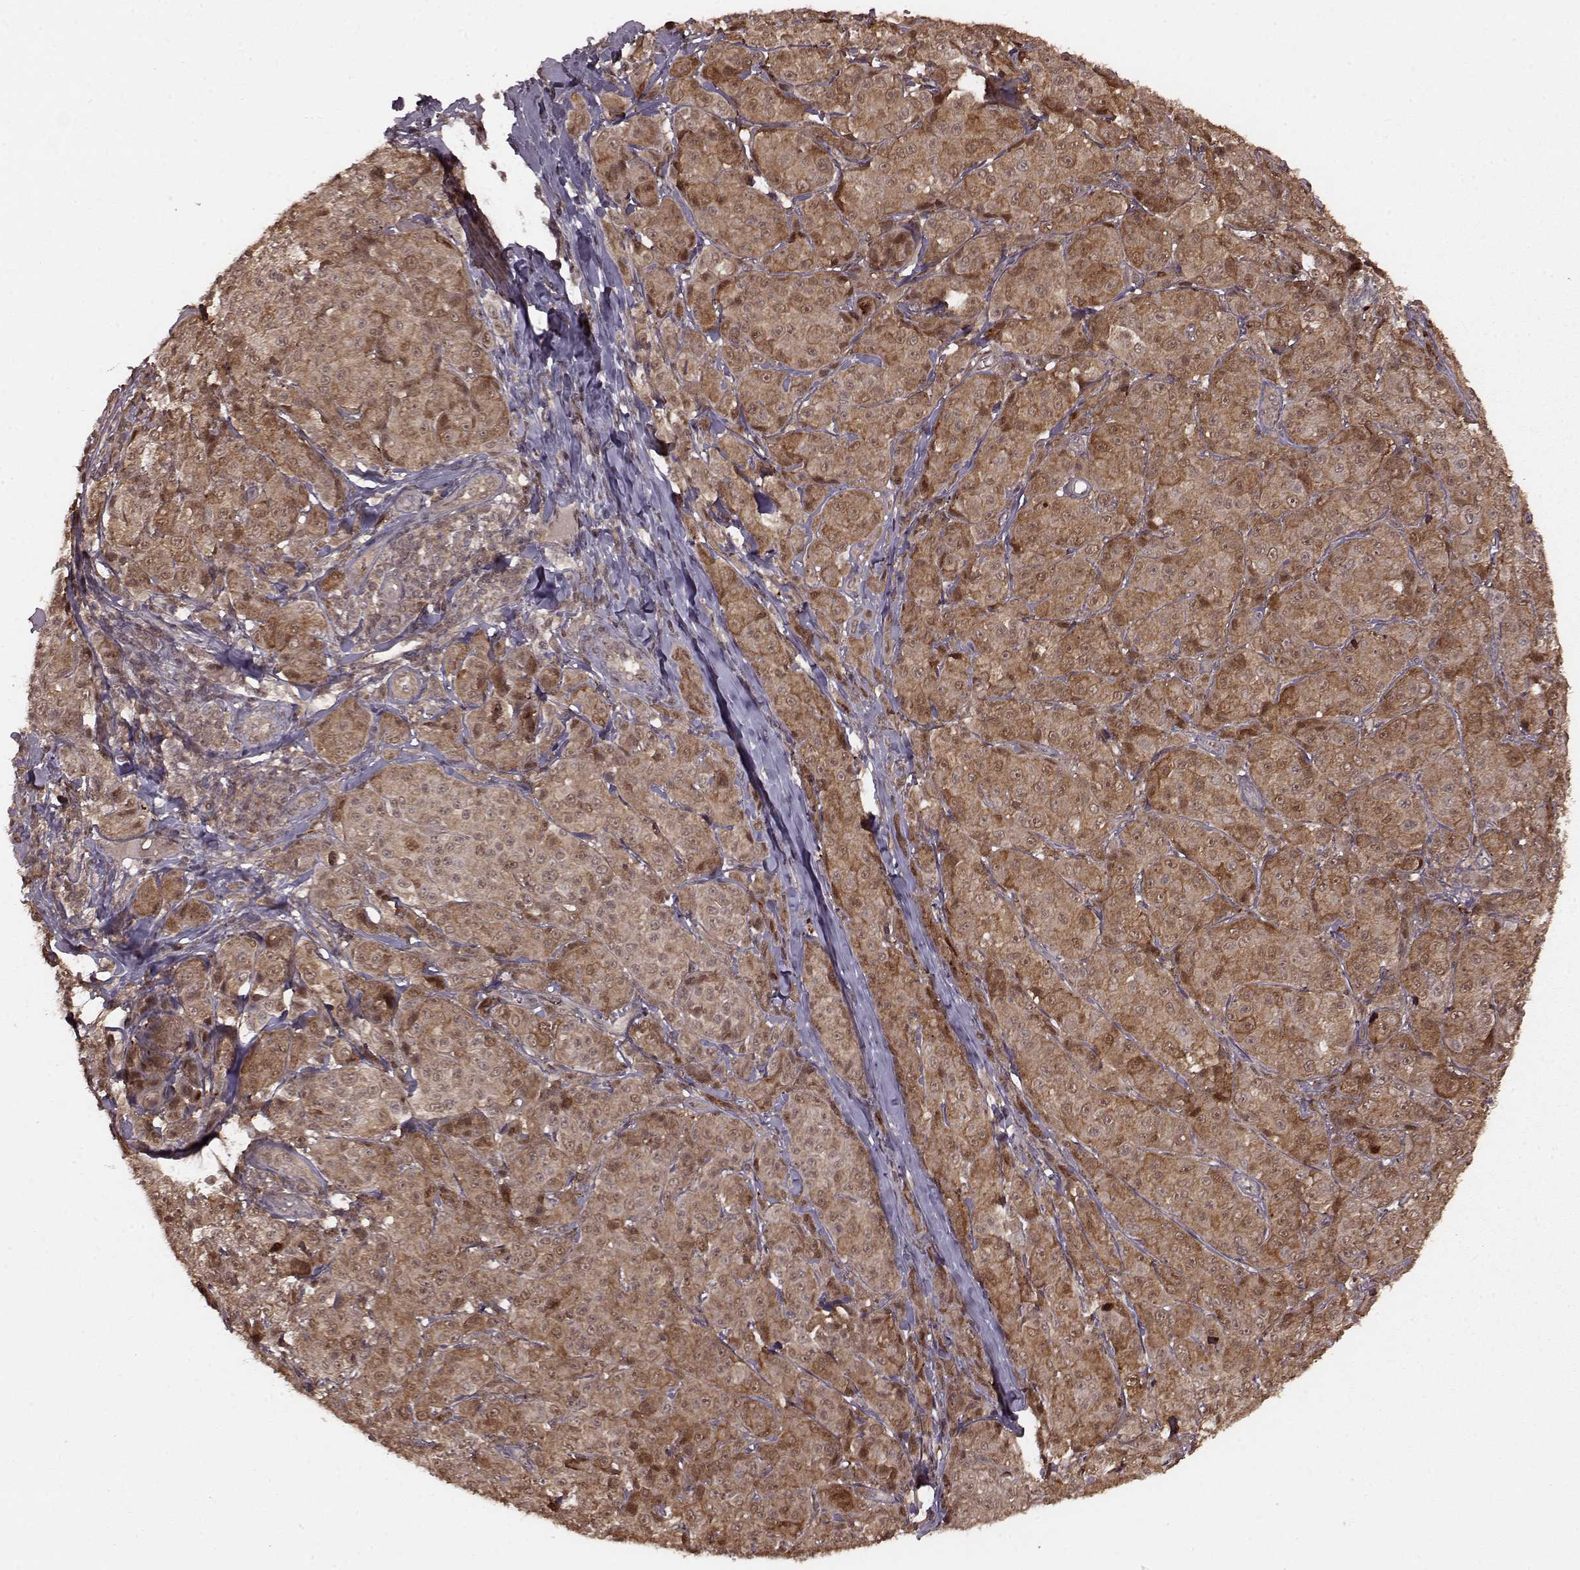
{"staining": {"intensity": "moderate", "quantity": ">75%", "location": "cytoplasmic/membranous,nuclear"}, "tissue": "melanoma", "cell_type": "Tumor cells", "image_type": "cancer", "snomed": [{"axis": "morphology", "description": "Malignant melanoma, NOS"}, {"axis": "topography", "description": "Skin"}], "caption": "DAB (3,3'-diaminobenzidine) immunohistochemical staining of human malignant melanoma shows moderate cytoplasmic/membranous and nuclear protein staining in about >75% of tumor cells.", "gene": "GSS", "patient": {"sex": "male", "age": 89}}